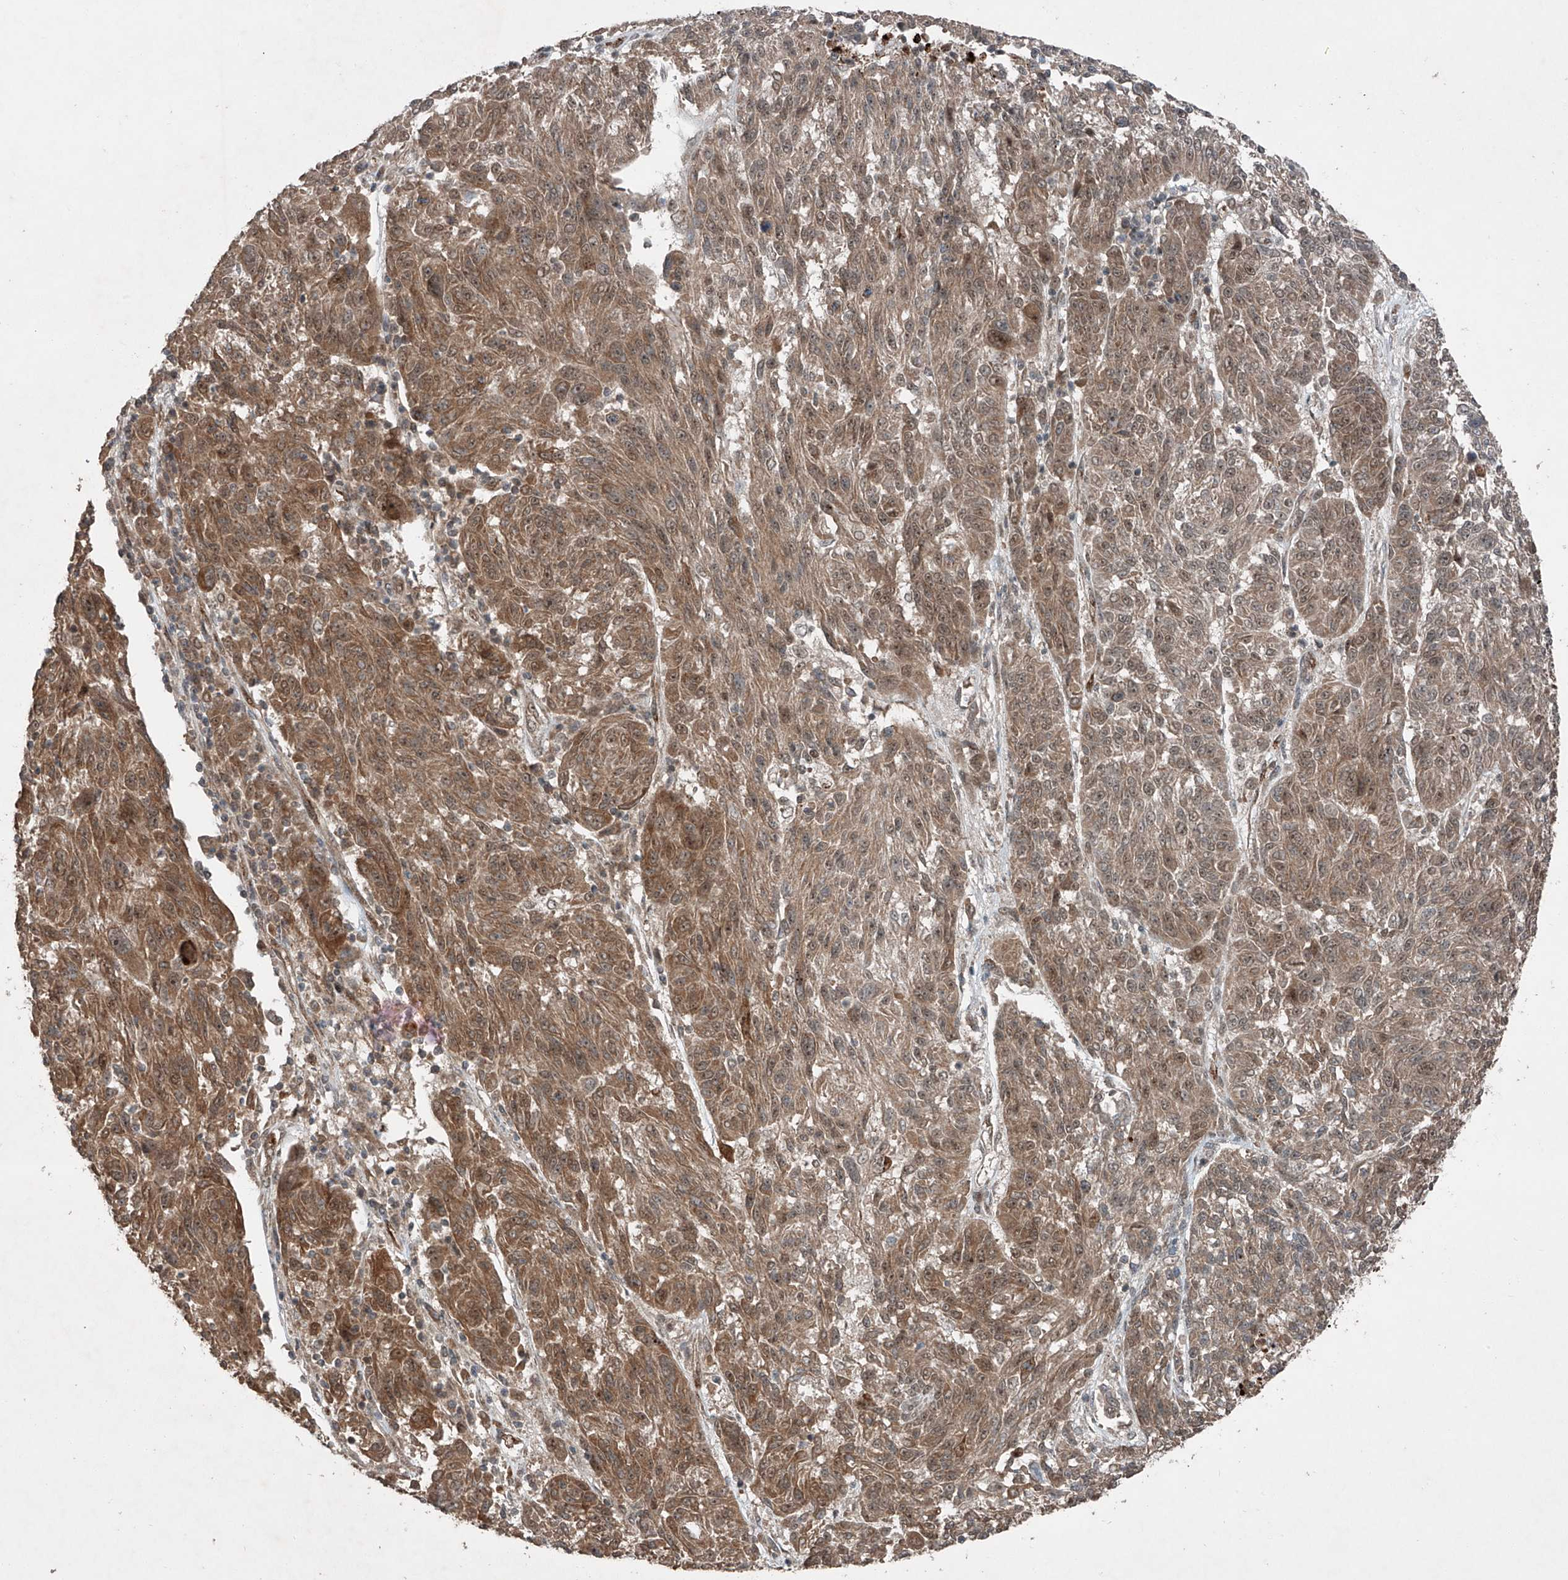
{"staining": {"intensity": "moderate", "quantity": ">75%", "location": "cytoplasmic/membranous"}, "tissue": "melanoma", "cell_type": "Tumor cells", "image_type": "cancer", "snomed": [{"axis": "morphology", "description": "Malignant melanoma, NOS"}, {"axis": "topography", "description": "Skin"}], "caption": "Protein expression analysis of human melanoma reveals moderate cytoplasmic/membranous staining in approximately >75% of tumor cells.", "gene": "ZNF620", "patient": {"sex": "male", "age": 53}}